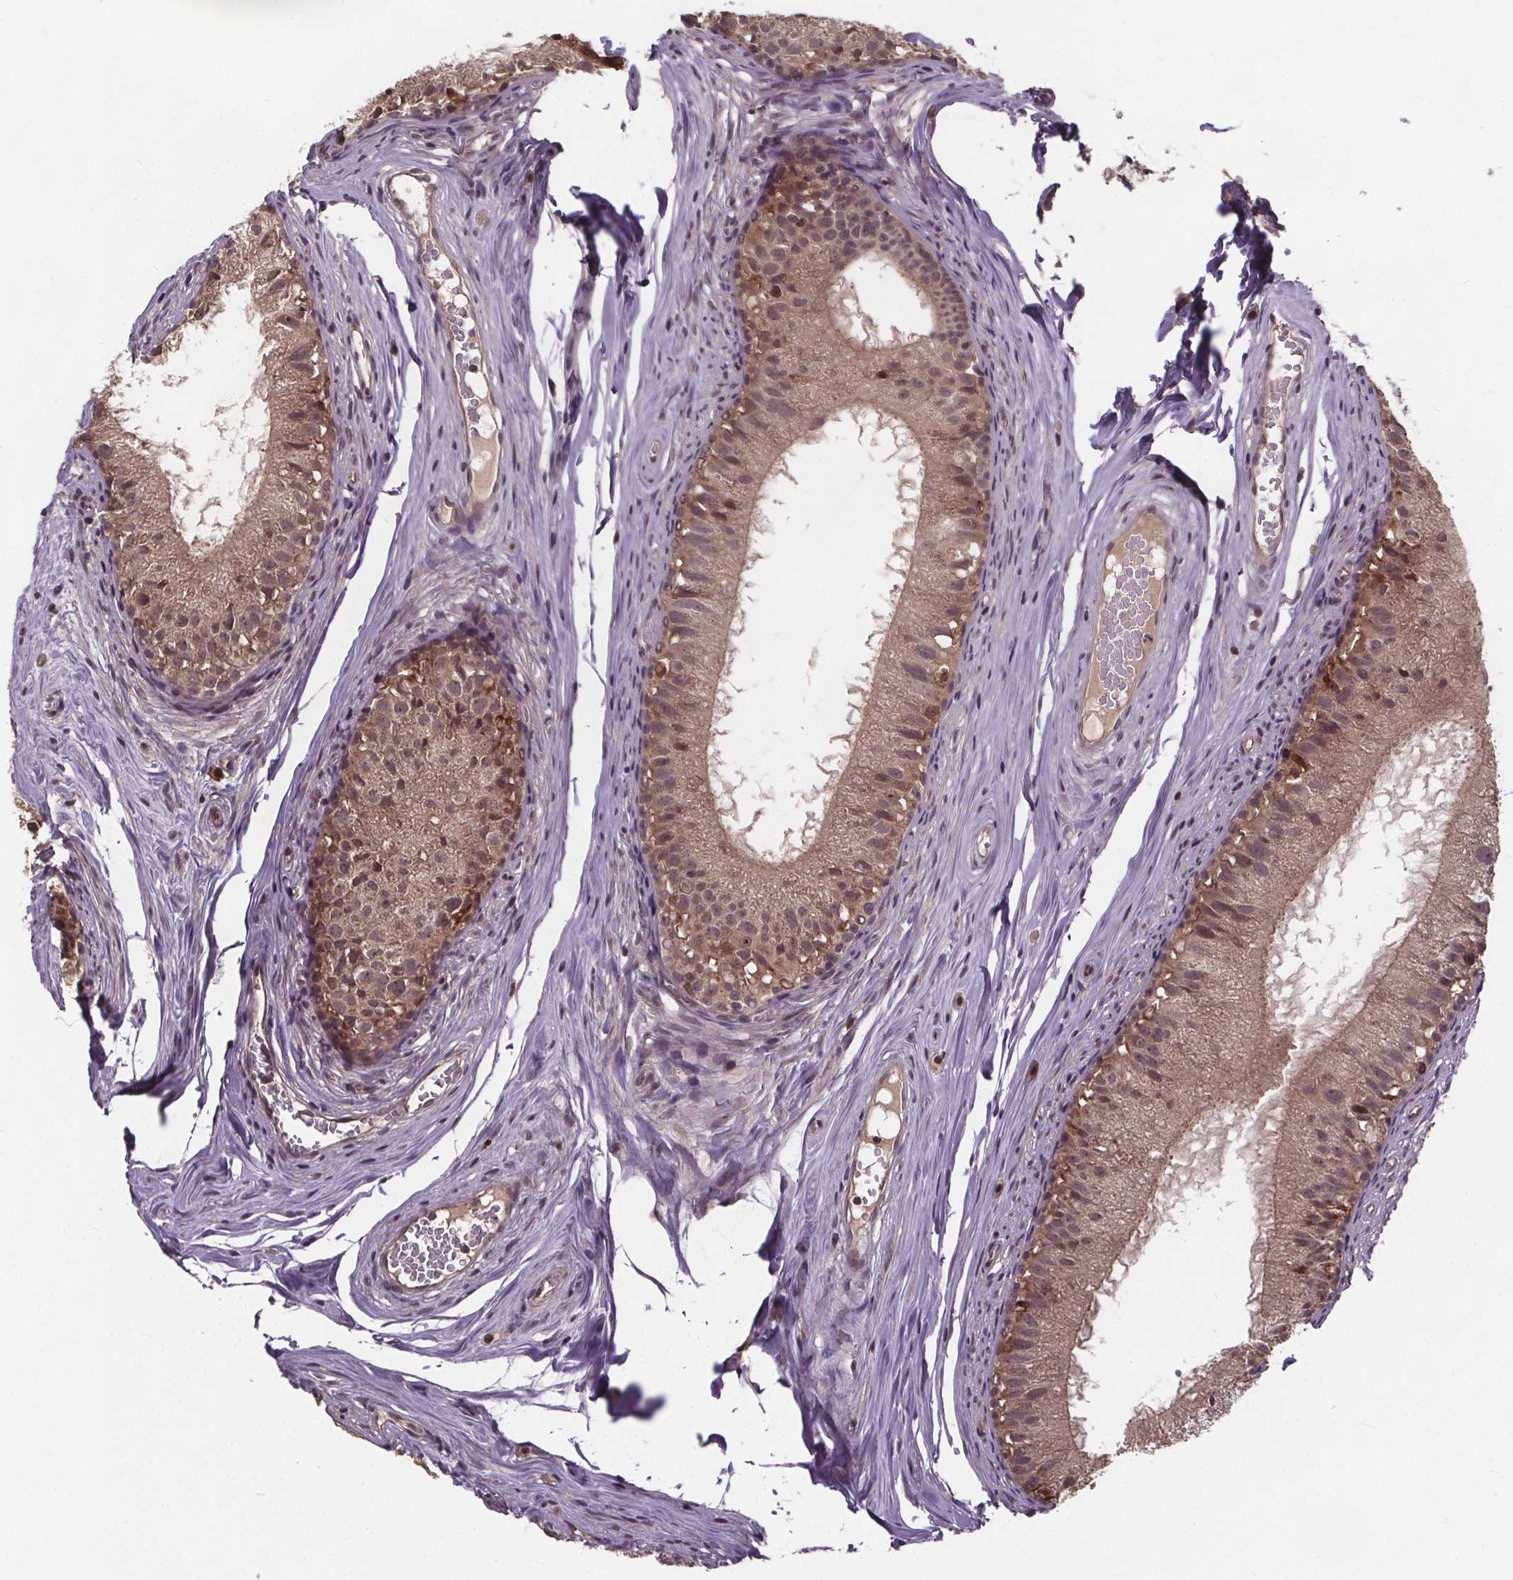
{"staining": {"intensity": "weak", "quantity": ">75%", "location": "cytoplasmic/membranous"}, "tissue": "epididymis", "cell_type": "Glandular cells", "image_type": "normal", "snomed": [{"axis": "morphology", "description": "Normal tissue, NOS"}, {"axis": "topography", "description": "Epididymis"}], "caption": "Glandular cells display low levels of weak cytoplasmic/membranous expression in approximately >75% of cells in benign epididymis.", "gene": "USP9X", "patient": {"sex": "male", "age": 45}}